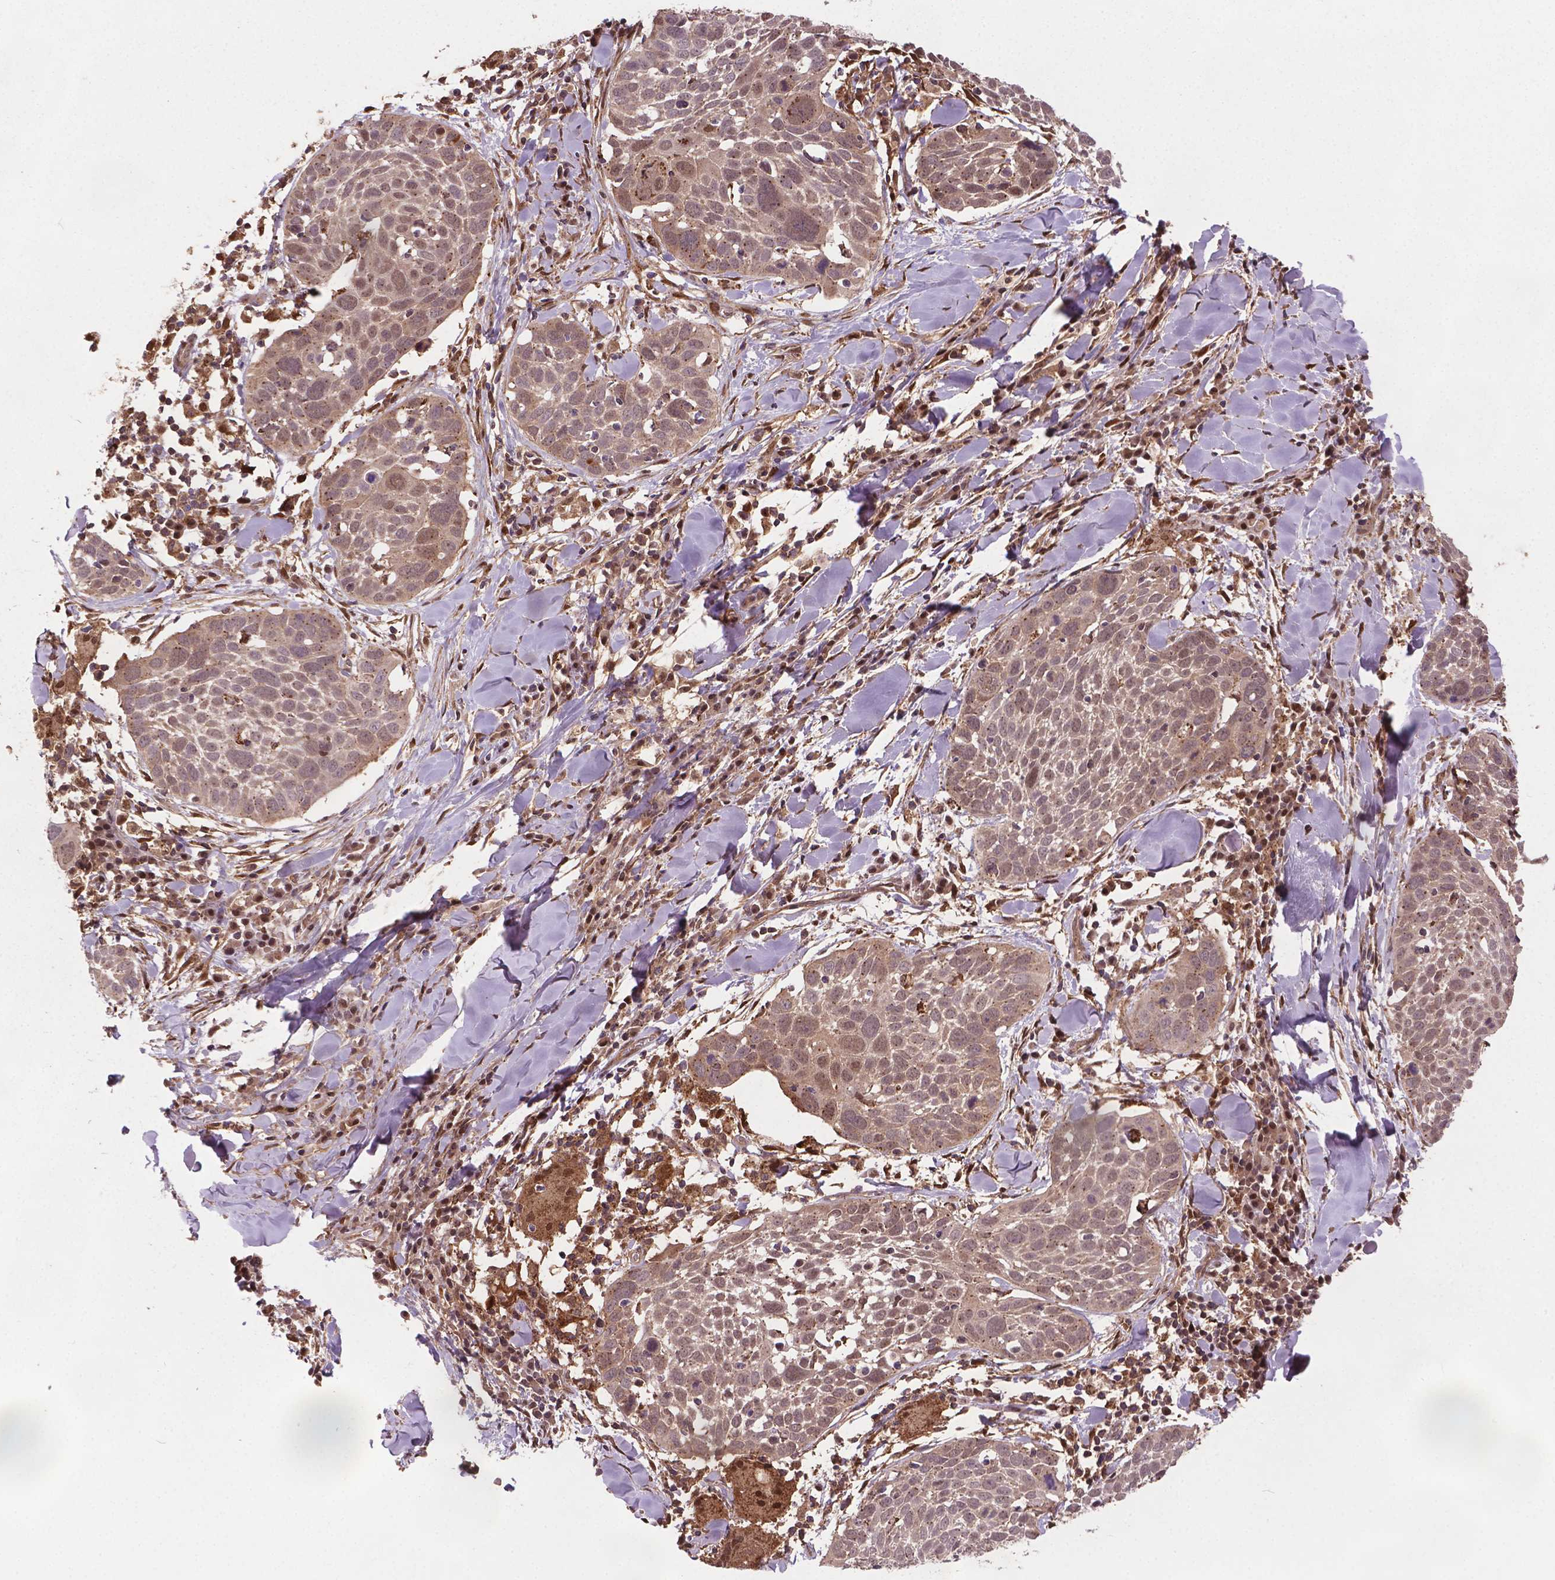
{"staining": {"intensity": "weak", "quantity": "25%-75%", "location": "cytoplasmic/membranous,nuclear"}, "tissue": "lung cancer", "cell_type": "Tumor cells", "image_type": "cancer", "snomed": [{"axis": "morphology", "description": "Squamous cell carcinoma, NOS"}, {"axis": "topography", "description": "Lung"}], "caption": "Human lung cancer stained with a protein marker demonstrates weak staining in tumor cells.", "gene": "PLIN3", "patient": {"sex": "male", "age": 57}}